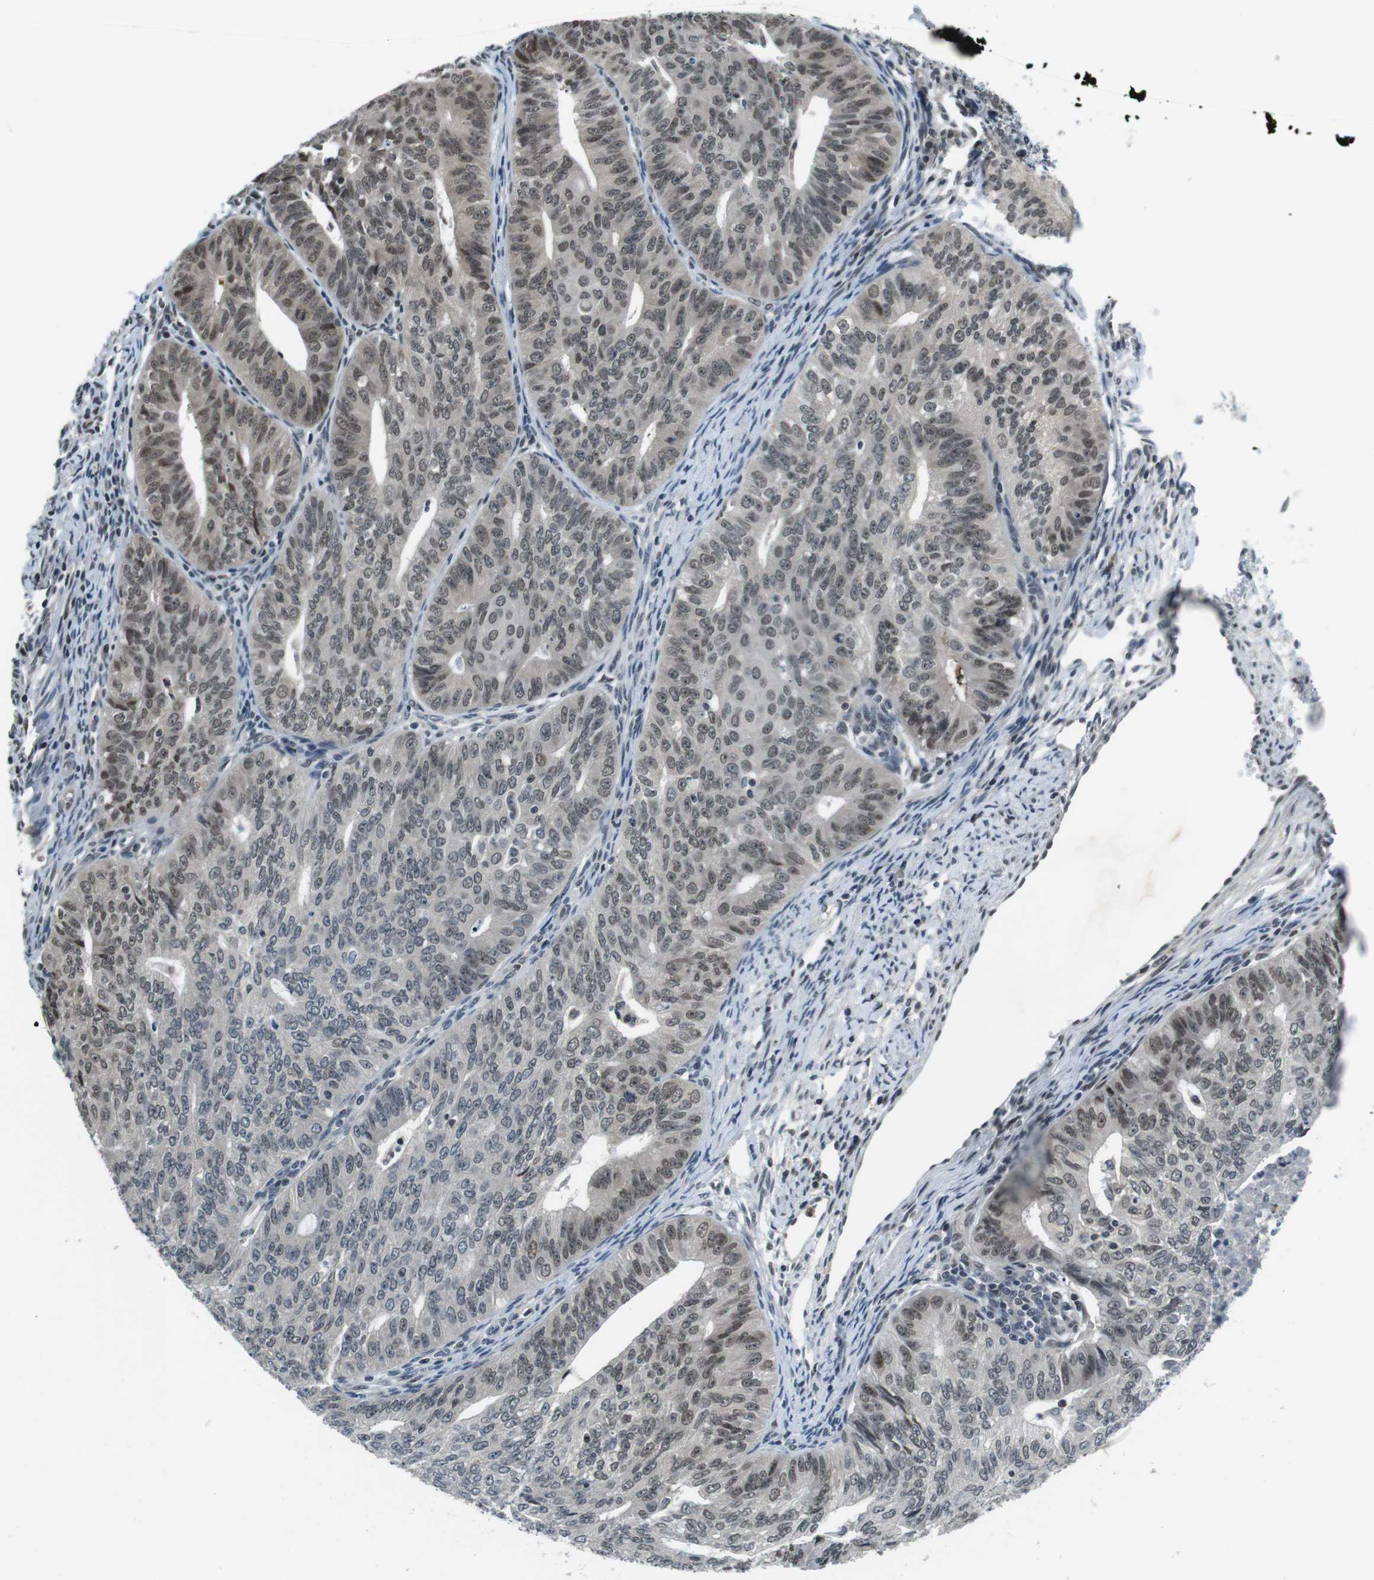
{"staining": {"intensity": "moderate", "quantity": "<25%", "location": "cytoplasmic/membranous,nuclear"}, "tissue": "endometrial cancer", "cell_type": "Tumor cells", "image_type": "cancer", "snomed": [{"axis": "morphology", "description": "Adenocarcinoma, NOS"}, {"axis": "topography", "description": "Endometrium"}], "caption": "Moderate cytoplasmic/membranous and nuclear expression is present in approximately <25% of tumor cells in adenocarcinoma (endometrial). The staining was performed using DAB (3,3'-diaminobenzidine), with brown indicating positive protein expression. Nuclei are stained blue with hematoxylin.", "gene": "NEK4", "patient": {"sex": "female", "age": 32}}